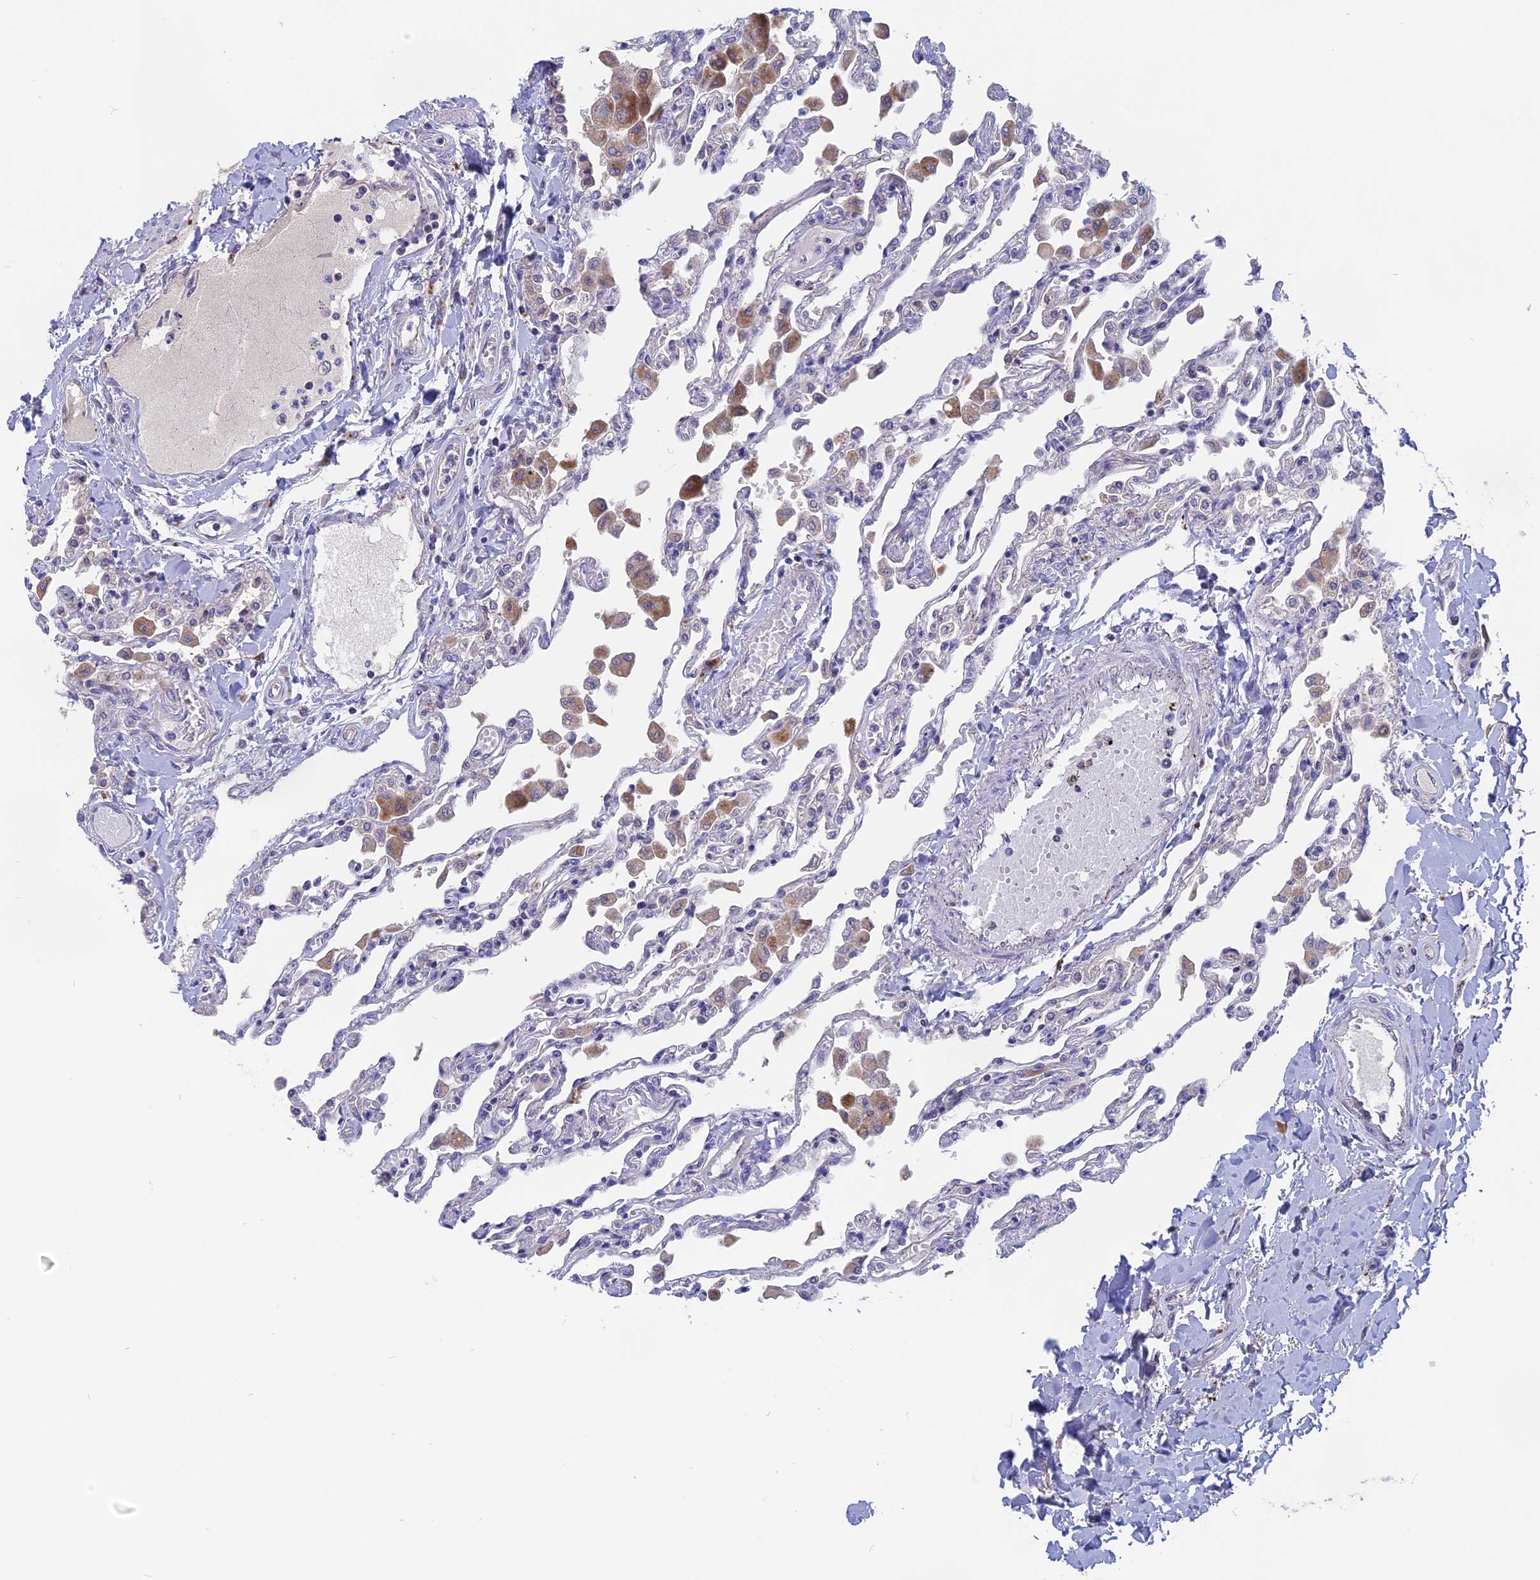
{"staining": {"intensity": "negative", "quantity": "none", "location": "none"}, "tissue": "lung", "cell_type": "Alveolar cells", "image_type": "normal", "snomed": [{"axis": "morphology", "description": "Normal tissue, NOS"}, {"axis": "topography", "description": "Bronchus"}, {"axis": "topography", "description": "Lung"}], "caption": "Immunohistochemistry micrograph of benign lung: human lung stained with DAB shows no significant protein positivity in alveolar cells.", "gene": "TENT4B", "patient": {"sex": "female", "age": 49}}